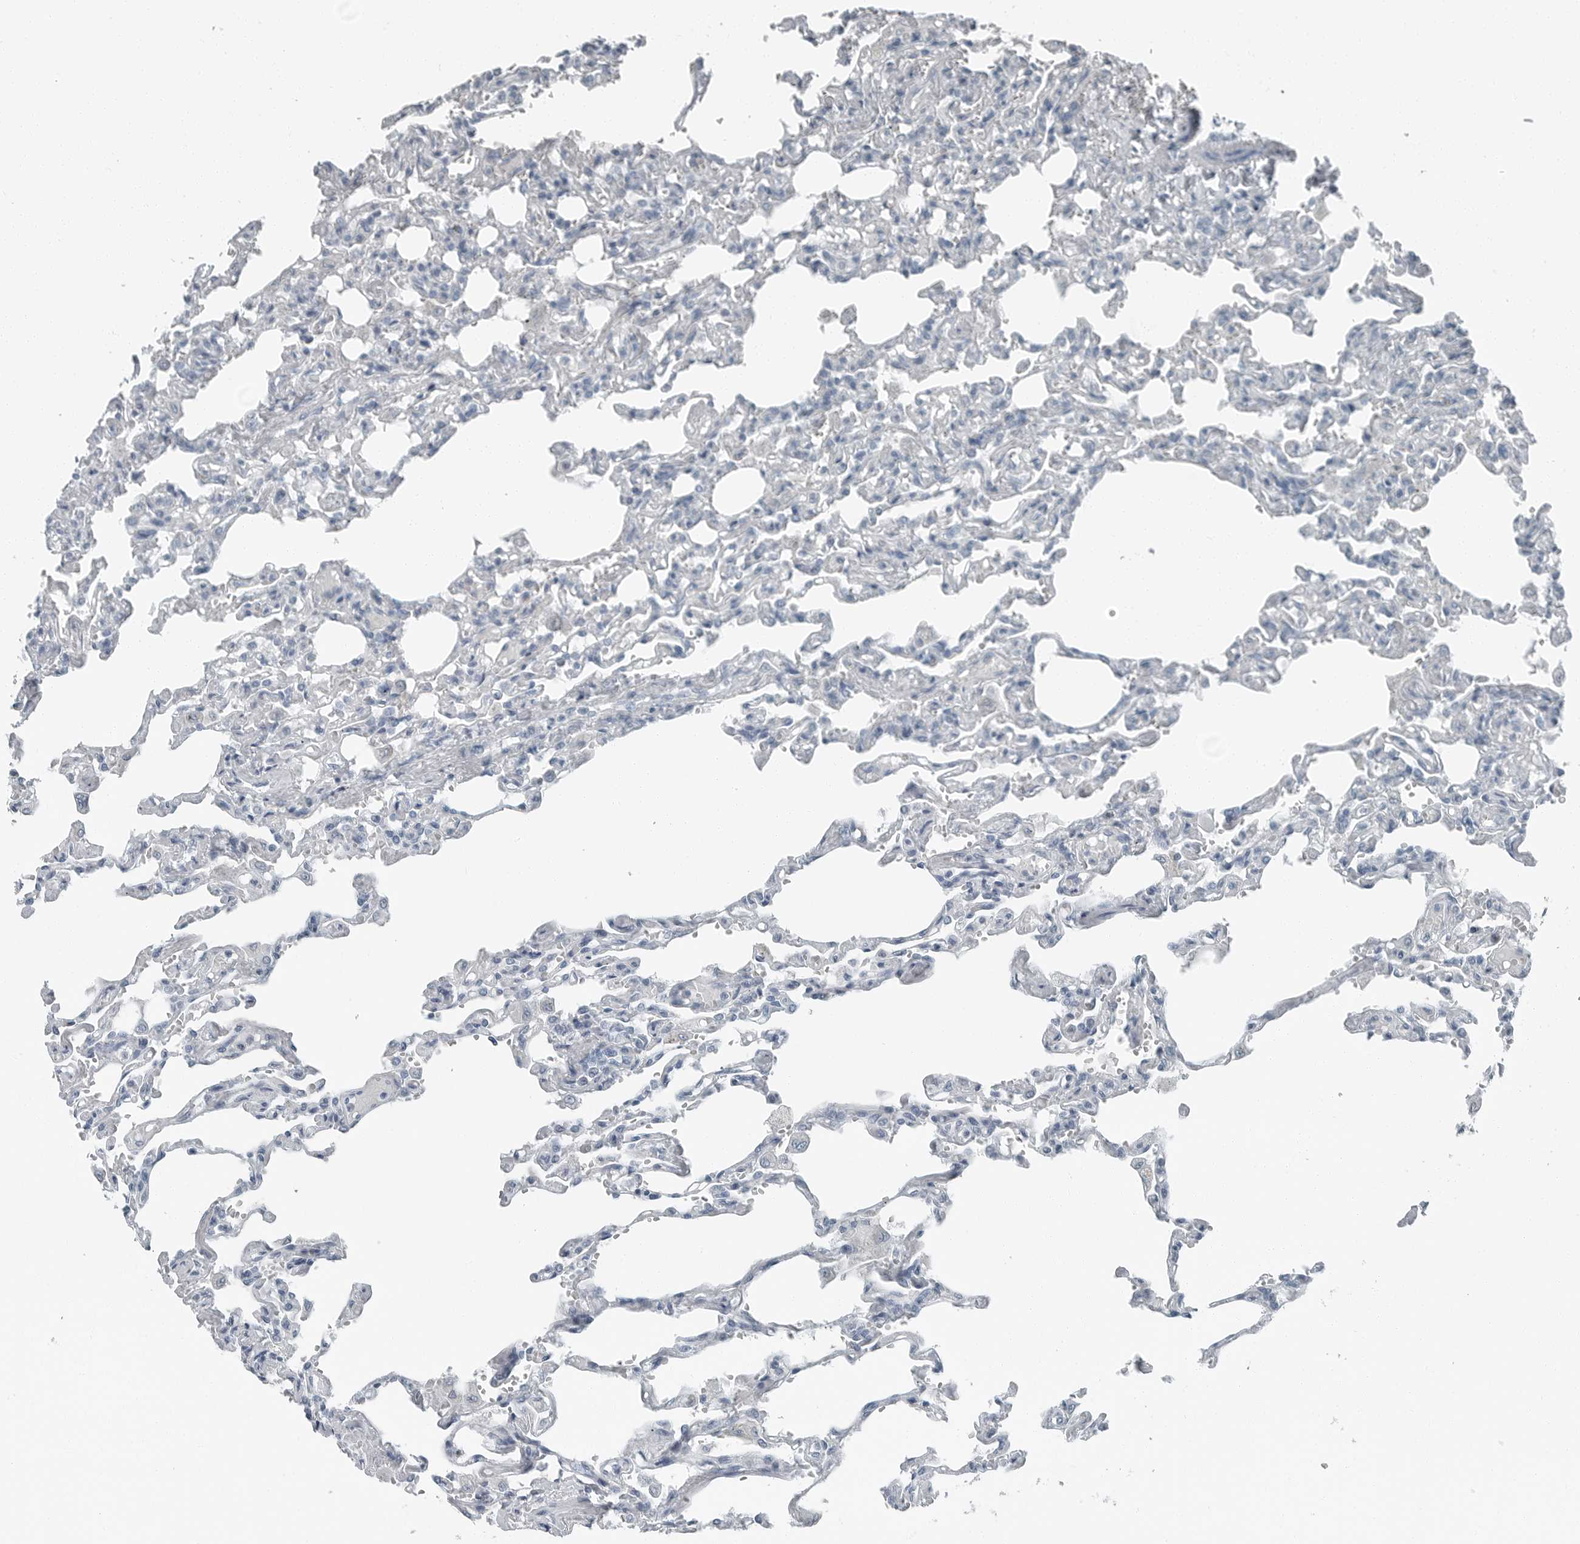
{"staining": {"intensity": "negative", "quantity": "none", "location": "none"}, "tissue": "lung", "cell_type": "Alveolar cells", "image_type": "normal", "snomed": [{"axis": "morphology", "description": "Normal tissue, NOS"}, {"axis": "topography", "description": "Lung"}], "caption": "The immunohistochemistry (IHC) image has no significant positivity in alveolar cells of lung.", "gene": "ZPBP2", "patient": {"sex": "male", "age": 21}}